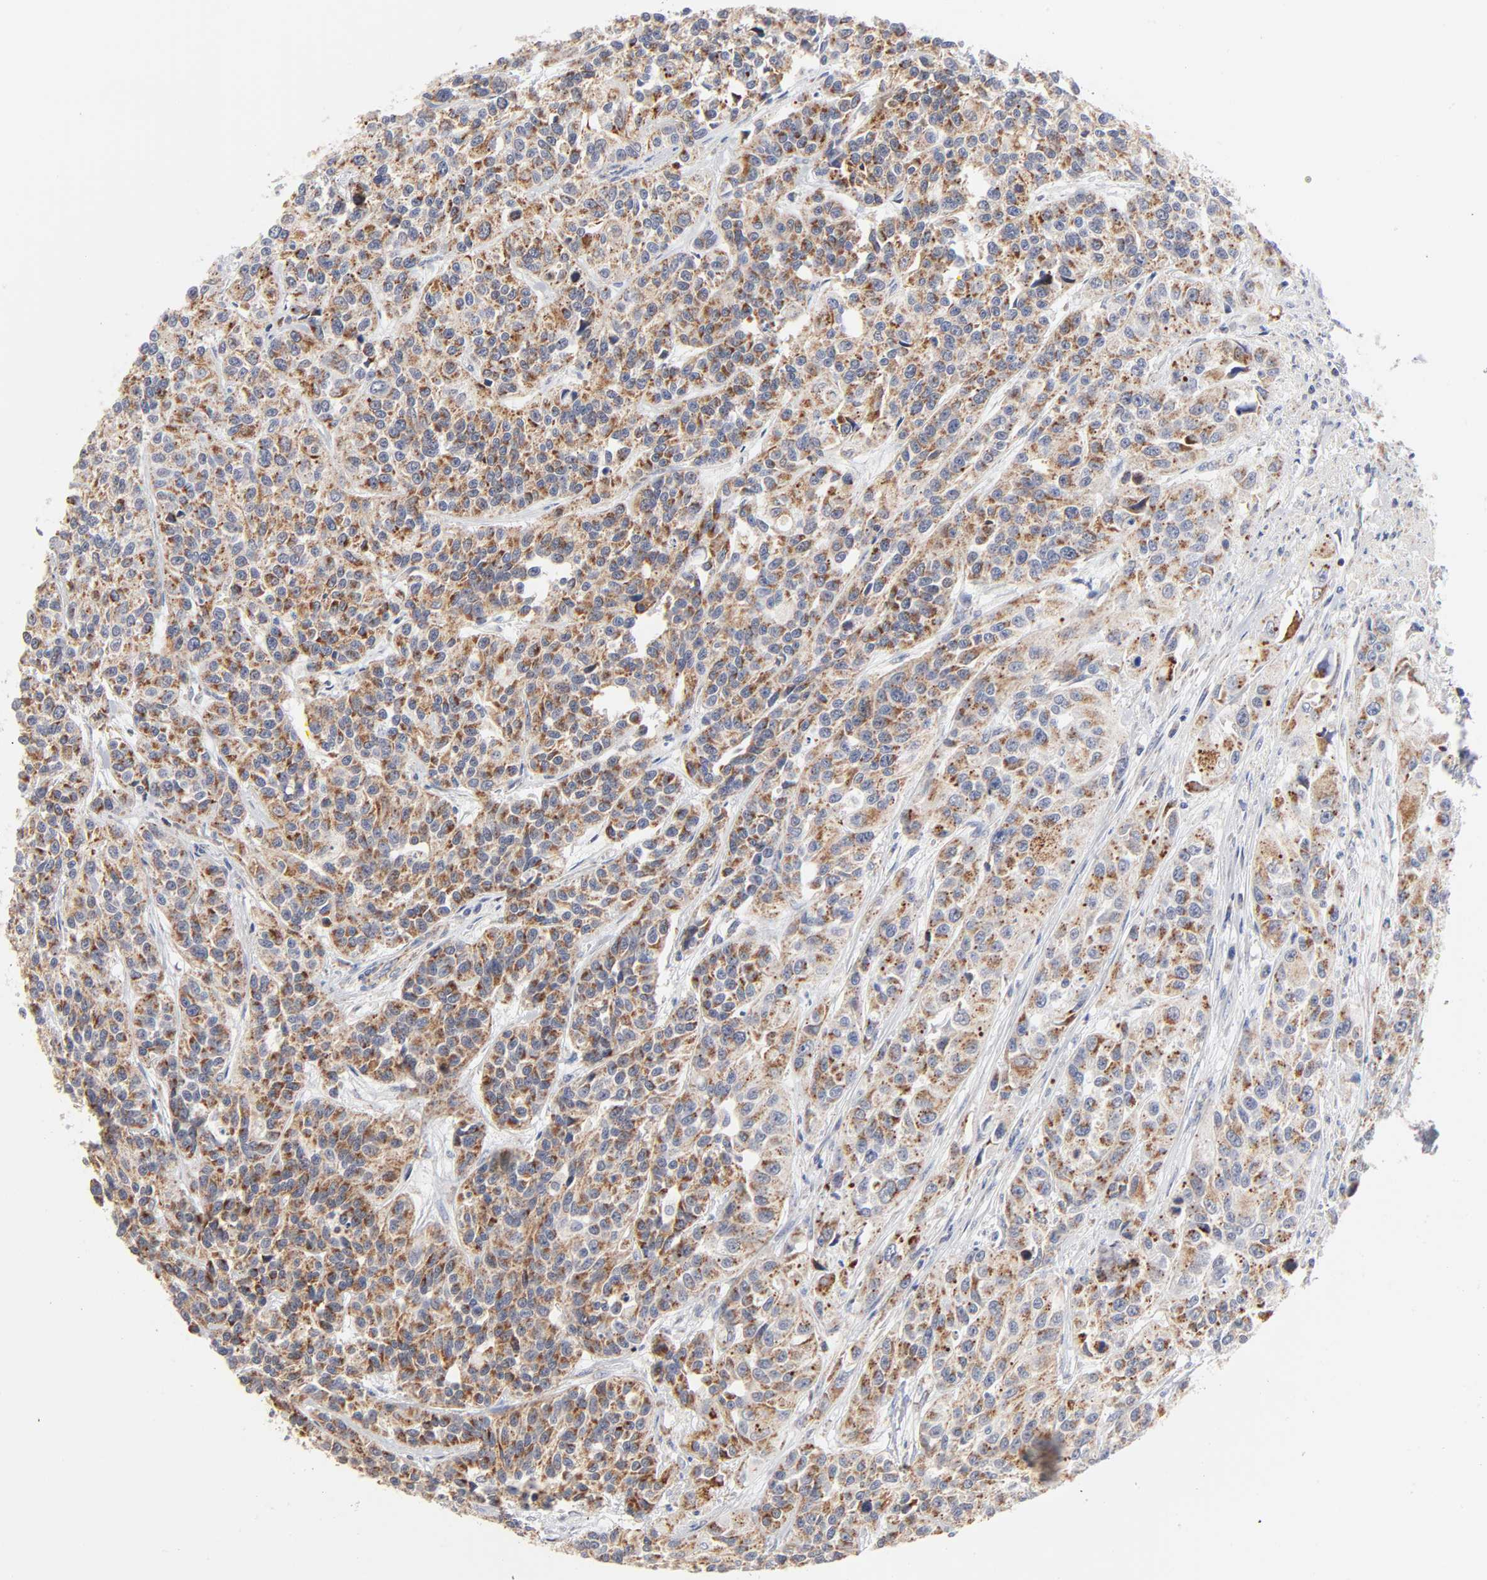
{"staining": {"intensity": "moderate", "quantity": ">75%", "location": "cytoplasmic/membranous"}, "tissue": "urothelial cancer", "cell_type": "Tumor cells", "image_type": "cancer", "snomed": [{"axis": "morphology", "description": "Urothelial carcinoma, High grade"}, {"axis": "topography", "description": "Urinary bladder"}], "caption": "Urothelial cancer was stained to show a protein in brown. There is medium levels of moderate cytoplasmic/membranous positivity in about >75% of tumor cells.", "gene": "MRPL58", "patient": {"sex": "female", "age": 81}}